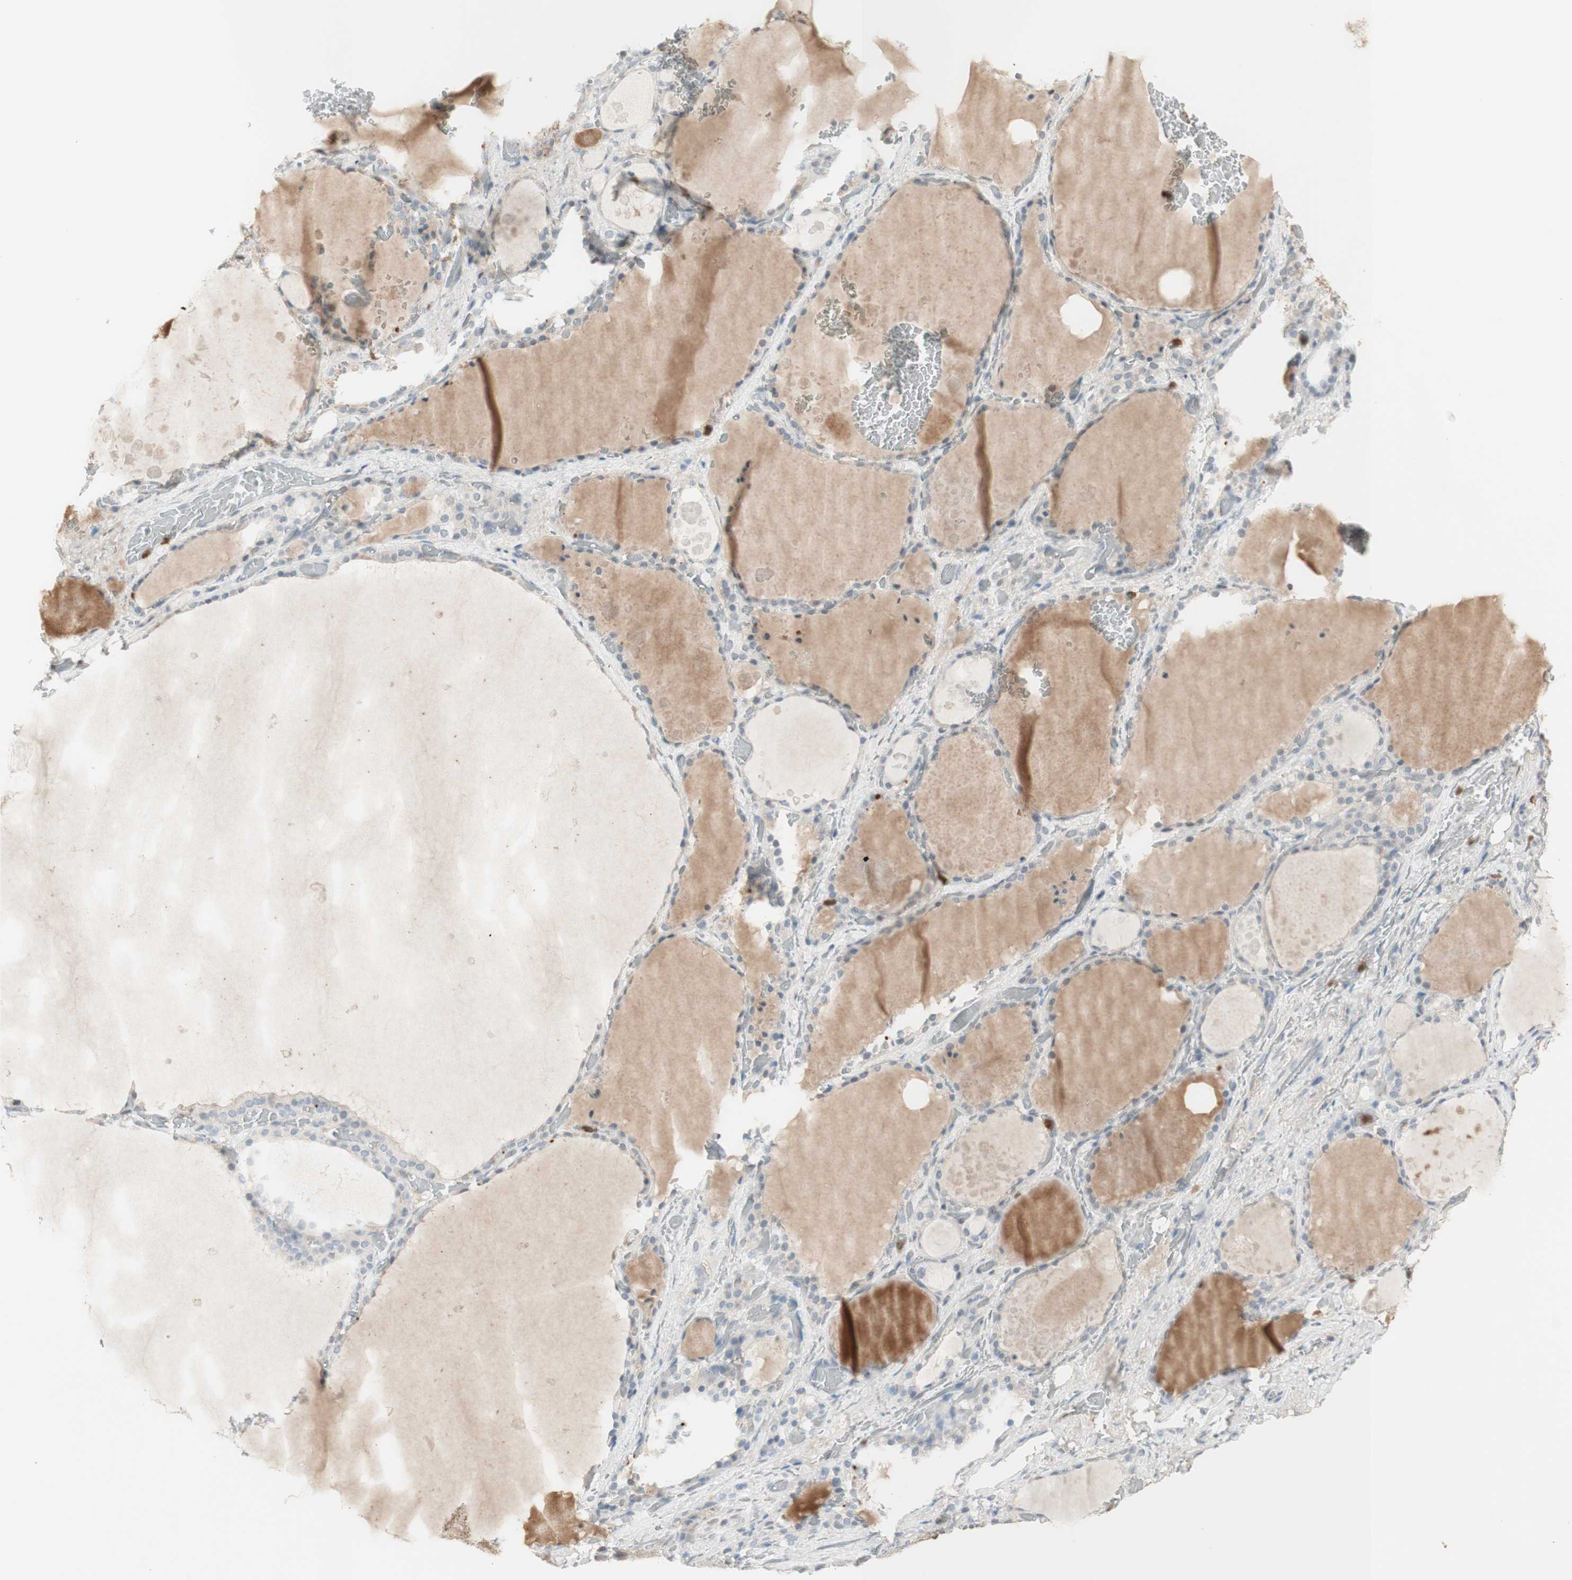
{"staining": {"intensity": "weak", "quantity": "25%-75%", "location": "cytoplasmic/membranous"}, "tissue": "thyroid gland", "cell_type": "Glandular cells", "image_type": "normal", "snomed": [{"axis": "morphology", "description": "Normal tissue, NOS"}, {"axis": "topography", "description": "Thyroid gland"}], "caption": "Weak cytoplasmic/membranous staining for a protein is identified in about 25%-75% of glandular cells of unremarkable thyroid gland using immunohistochemistry.", "gene": "NID1", "patient": {"sex": "male", "age": 61}}